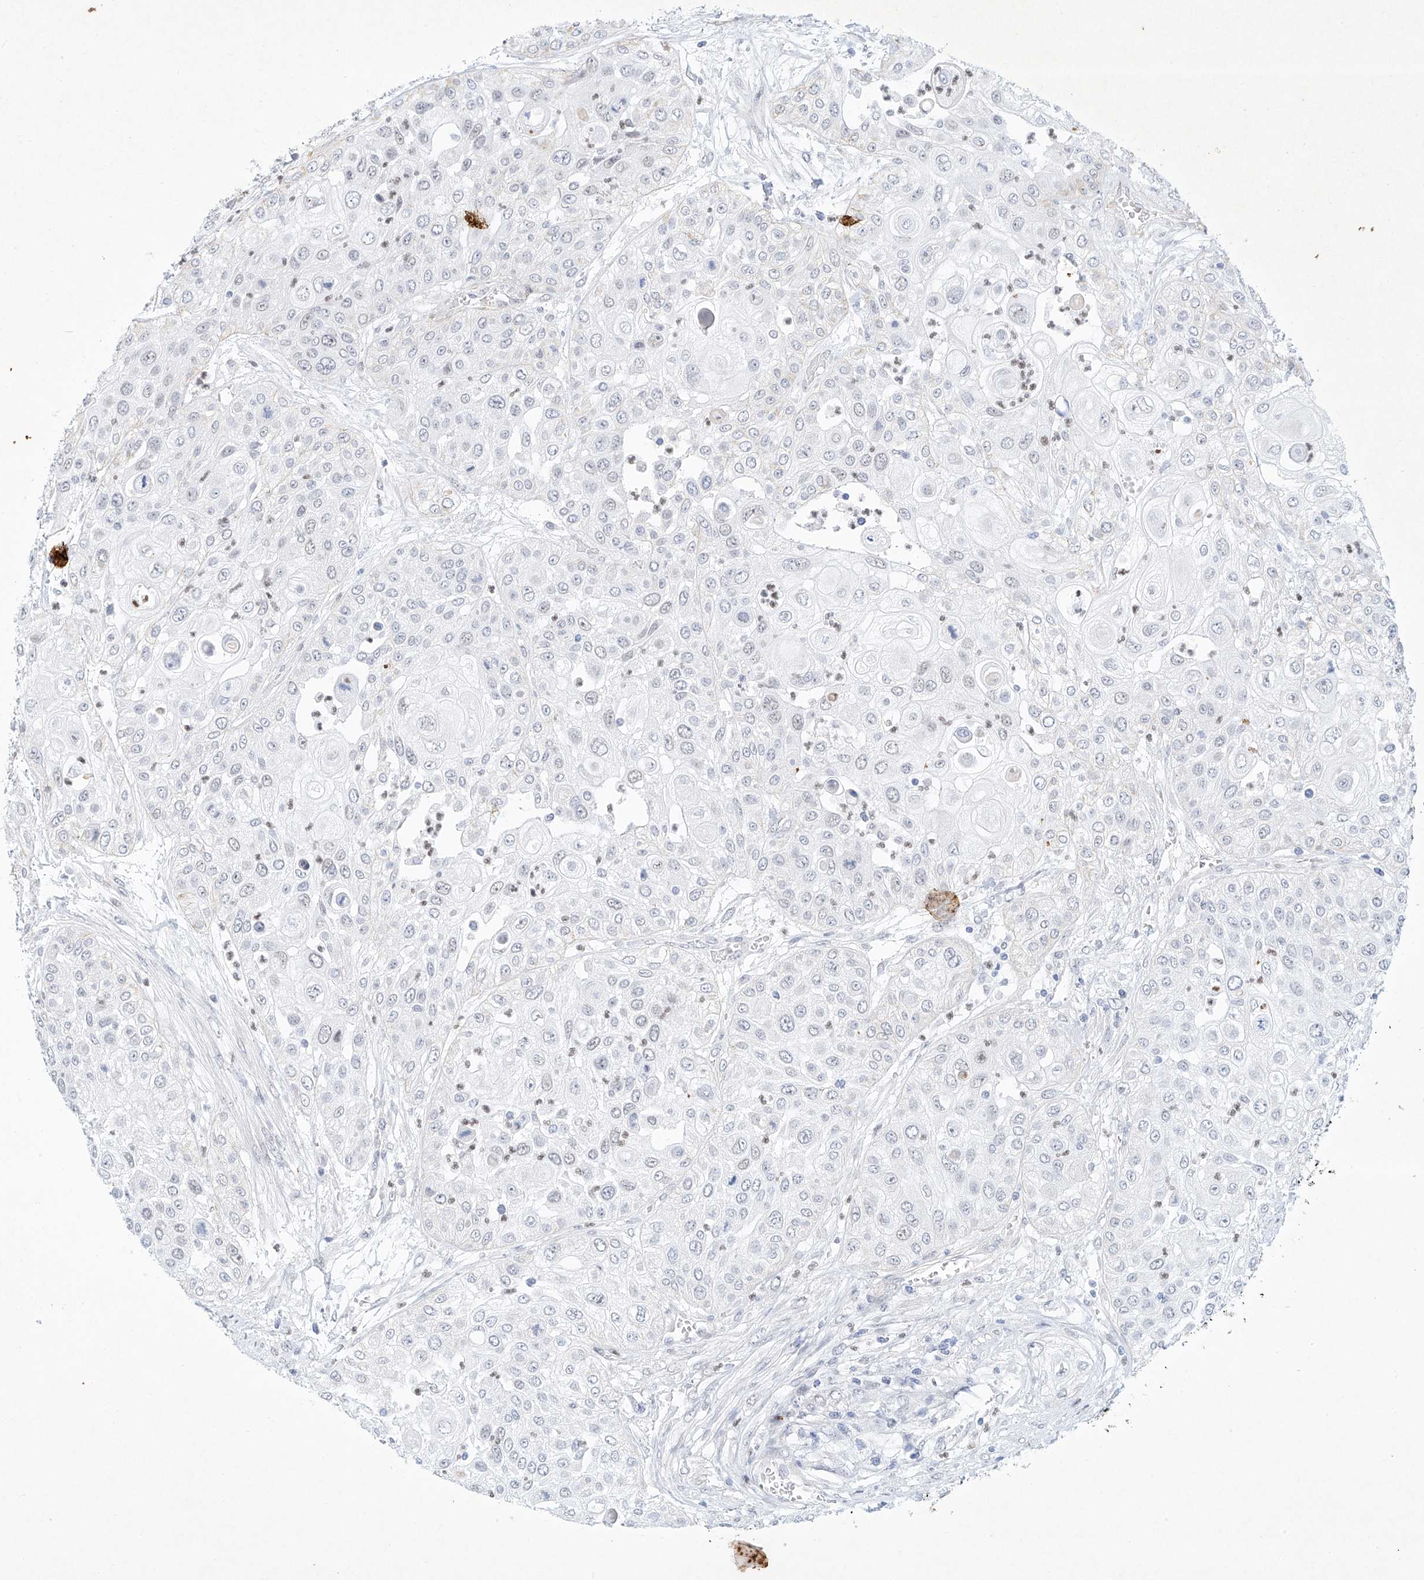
{"staining": {"intensity": "negative", "quantity": "none", "location": "none"}, "tissue": "urothelial cancer", "cell_type": "Tumor cells", "image_type": "cancer", "snomed": [{"axis": "morphology", "description": "Urothelial carcinoma, High grade"}, {"axis": "topography", "description": "Urinary bladder"}], "caption": "Micrograph shows no significant protein positivity in tumor cells of high-grade urothelial carcinoma.", "gene": "REEP2", "patient": {"sex": "female", "age": 79}}